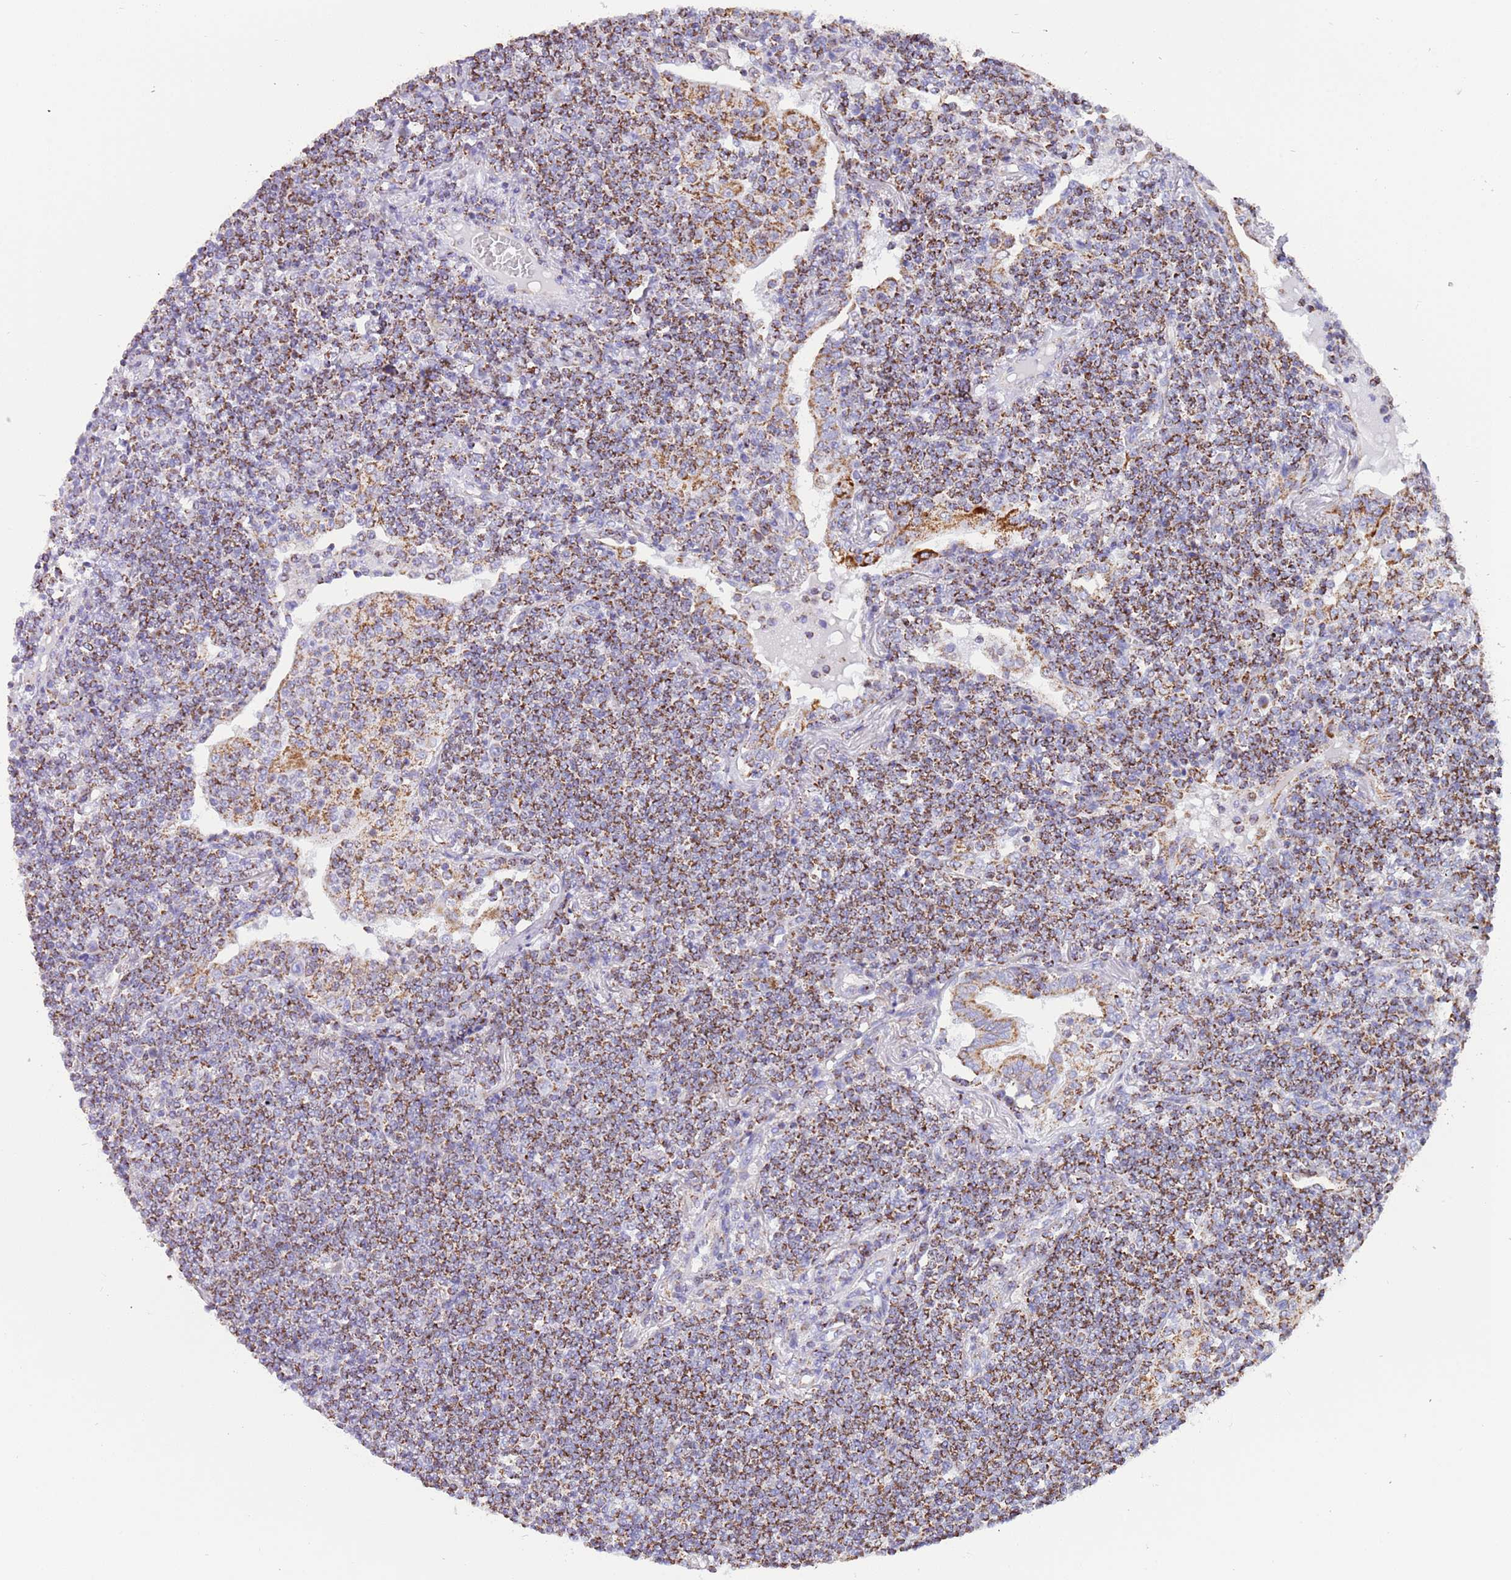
{"staining": {"intensity": "strong", "quantity": "25%-75%", "location": "cytoplasmic/membranous"}, "tissue": "lymphoma", "cell_type": "Tumor cells", "image_type": "cancer", "snomed": [{"axis": "morphology", "description": "Malignant lymphoma, non-Hodgkin's type, Low grade"}, {"axis": "topography", "description": "Lung"}], "caption": "Malignant lymphoma, non-Hodgkin's type (low-grade) stained for a protein shows strong cytoplasmic/membranous positivity in tumor cells. The protein of interest is shown in brown color, while the nuclei are stained blue.", "gene": "SUCLG2", "patient": {"sex": "female", "age": 71}}